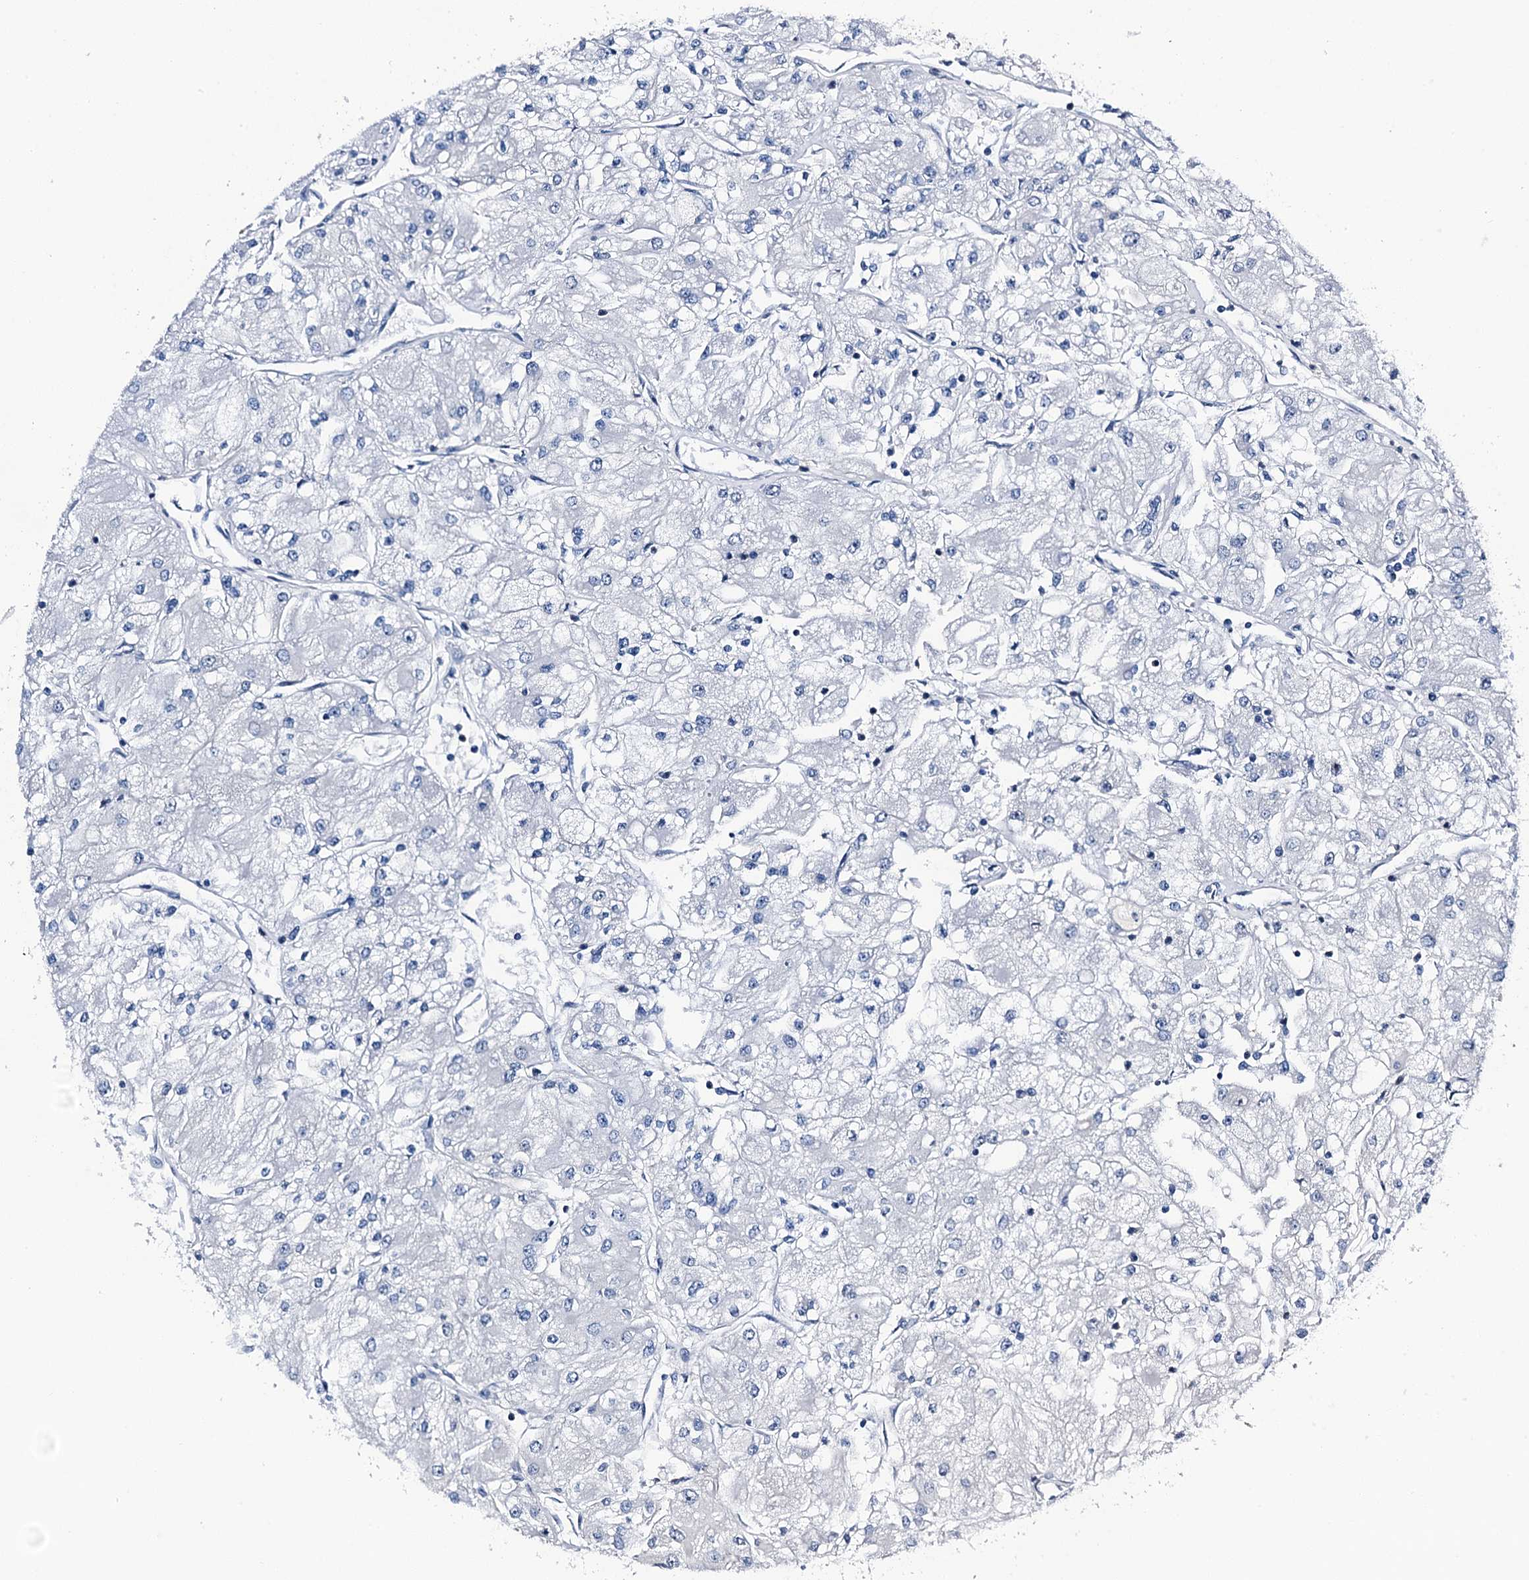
{"staining": {"intensity": "negative", "quantity": "none", "location": "none"}, "tissue": "renal cancer", "cell_type": "Tumor cells", "image_type": "cancer", "snomed": [{"axis": "morphology", "description": "Adenocarcinoma, NOS"}, {"axis": "topography", "description": "Kidney"}], "caption": "A histopathology image of adenocarcinoma (renal) stained for a protein demonstrates no brown staining in tumor cells.", "gene": "LYPD3", "patient": {"sex": "male", "age": 80}}